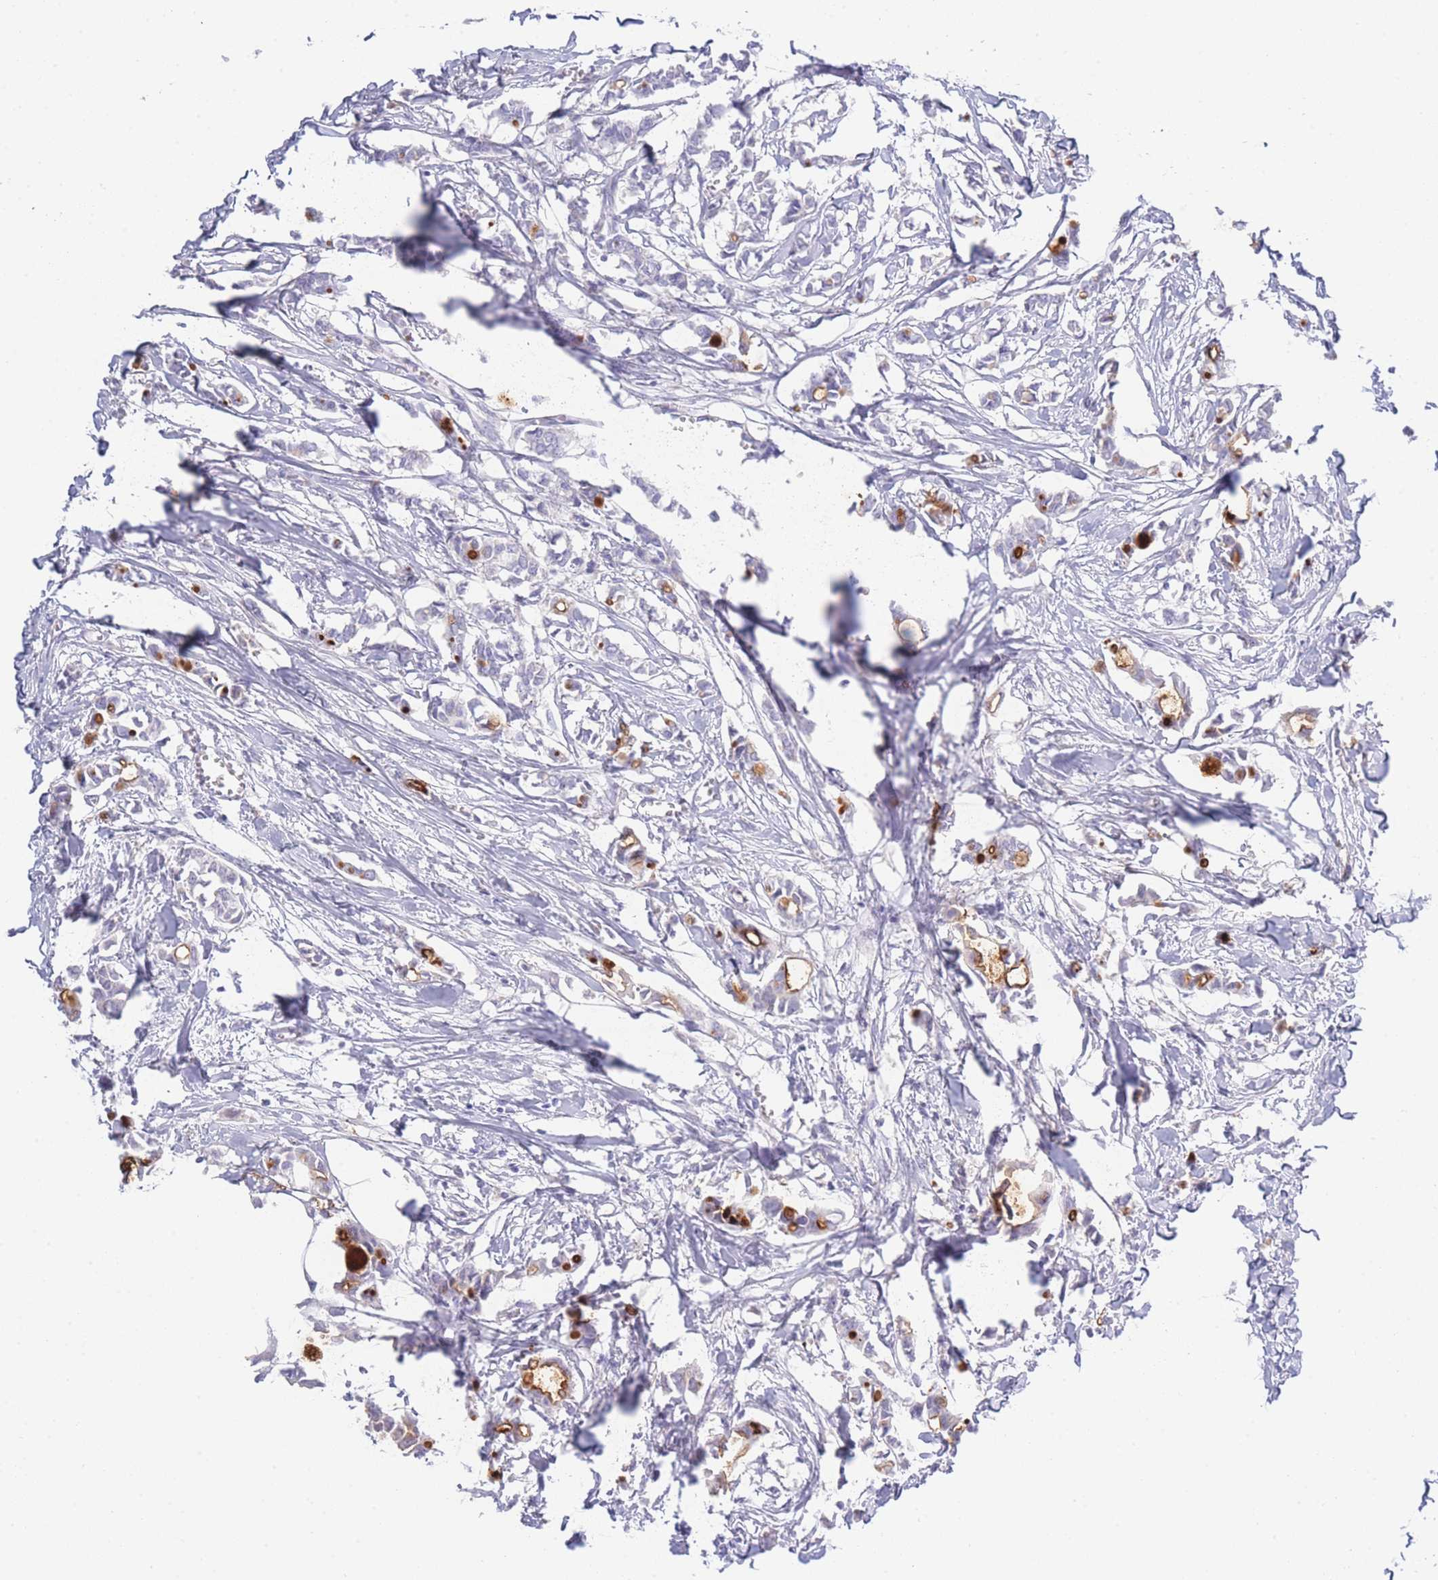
{"staining": {"intensity": "negative", "quantity": "none", "location": "none"}, "tissue": "breast cancer", "cell_type": "Tumor cells", "image_type": "cancer", "snomed": [{"axis": "morphology", "description": "Duct carcinoma"}, {"axis": "topography", "description": "Breast"}], "caption": "The immunohistochemistry micrograph has no significant positivity in tumor cells of breast cancer tissue.", "gene": "LRRC37A", "patient": {"sex": "female", "age": 41}}